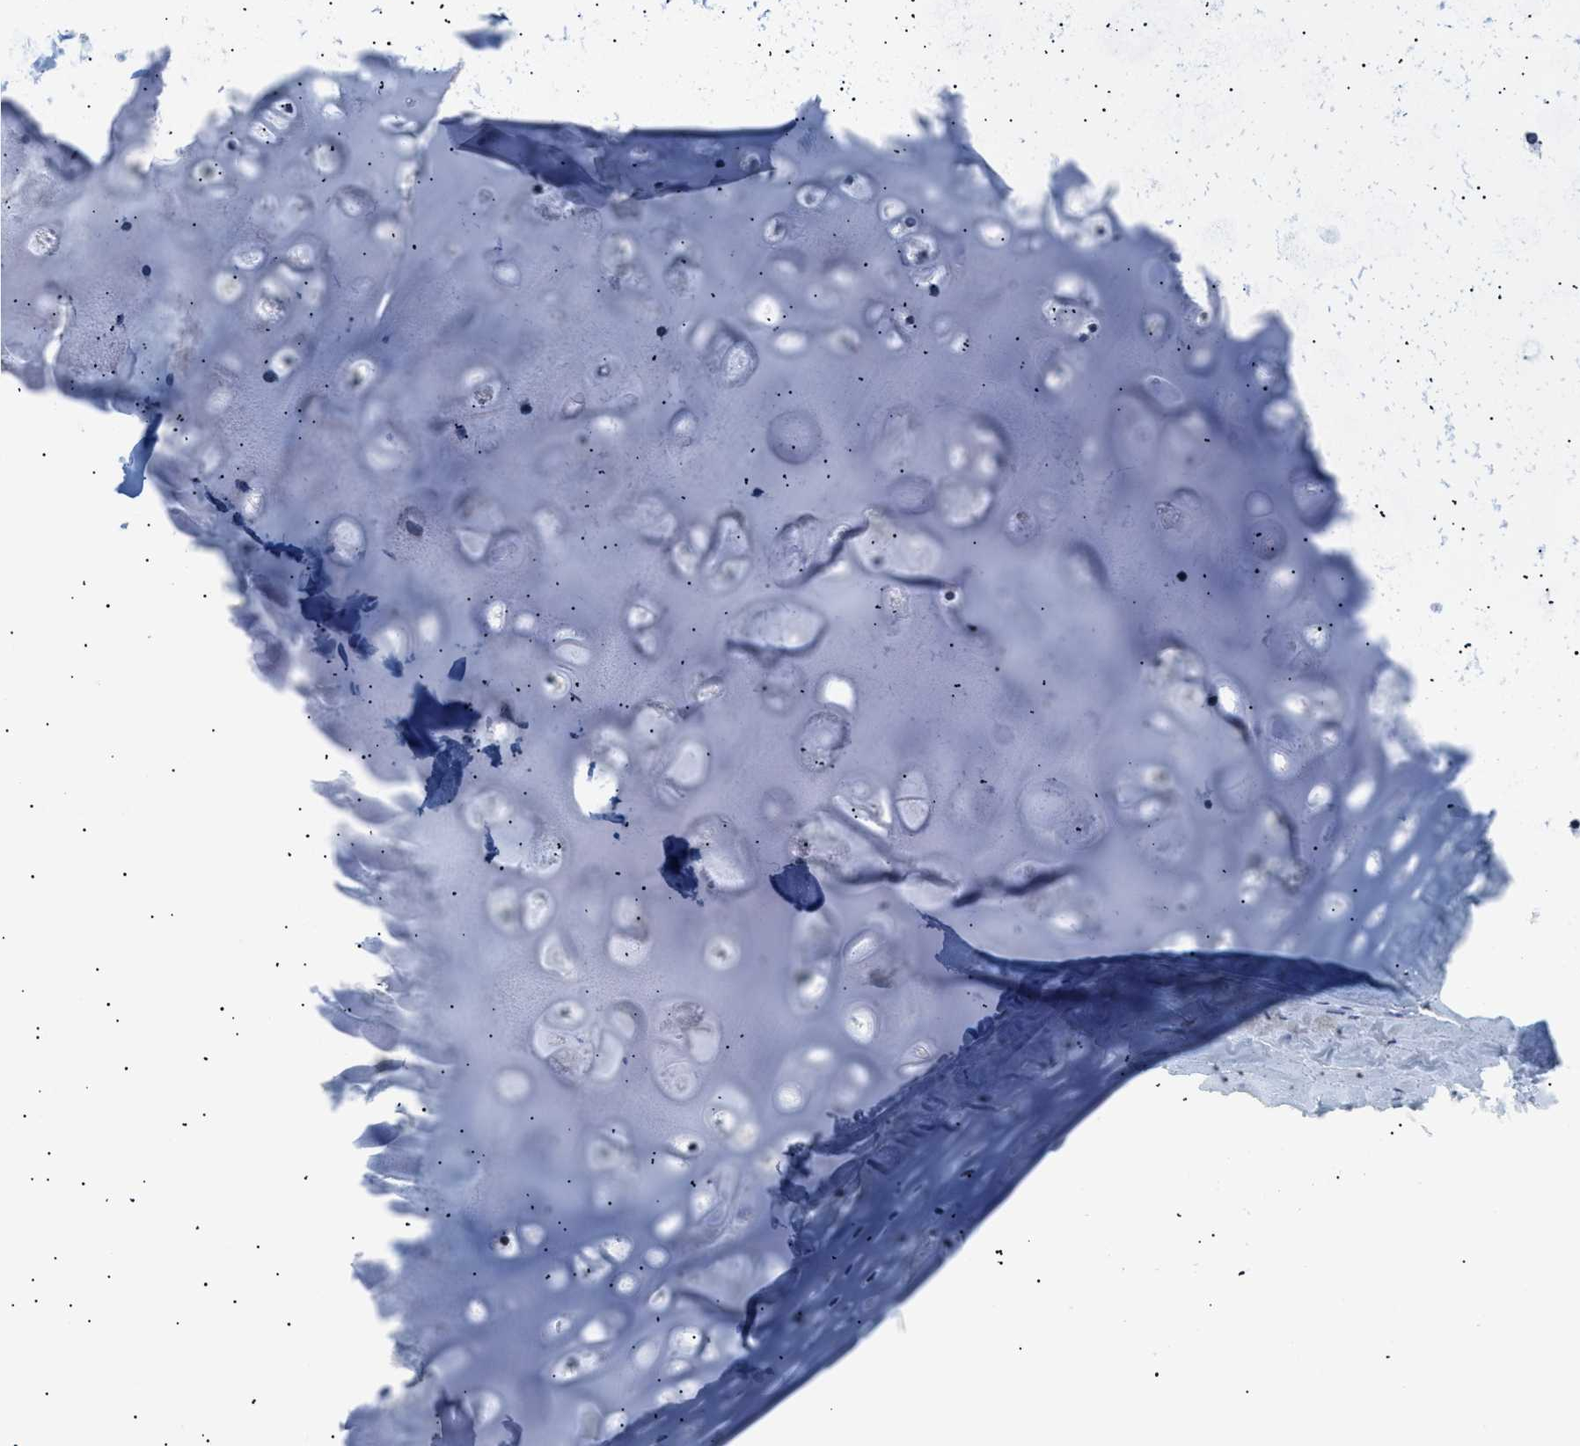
{"staining": {"intensity": "weak", "quantity": "25%-75%", "location": "nuclear"}, "tissue": "adipose tissue", "cell_type": "Adipocytes", "image_type": "normal", "snomed": [{"axis": "morphology", "description": "Normal tissue, NOS"}, {"axis": "topography", "description": "Cartilage tissue"}, {"axis": "topography", "description": "Bronchus"}], "caption": "A brown stain highlights weak nuclear positivity of a protein in adipocytes of benign human adipose tissue.", "gene": "PPARD", "patient": {"sex": "female", "age": 73}}